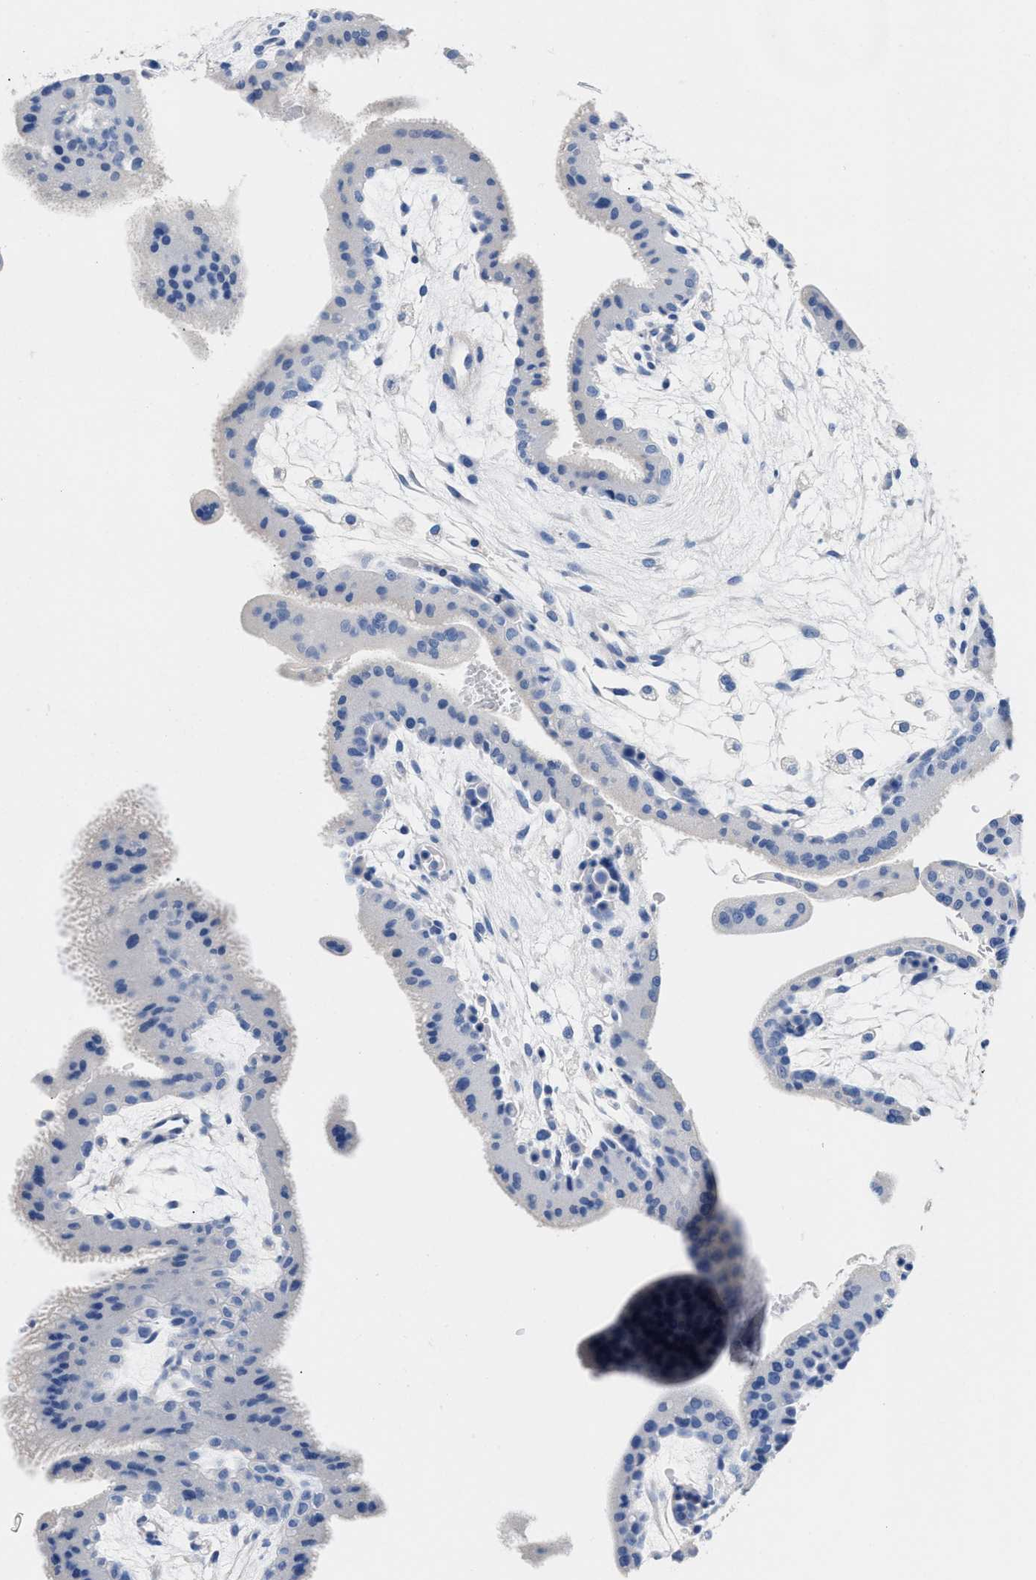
{"staining": {"intensity": "negative", "quantity": "none", "location": "none"}, "tissue": "placenta", "cell_type": "Decidual cells", "image_type": "normal", "snomed": [{"axis": "morphology", "description": "Normal tissue, NOS"}, {"axis": "topography", "description": "Placenta"}], "caption": "A high-resolution photomicrograph shows IHC staining of unremarkable placenta, which exhibits no significant expression in decidual cells. (DAB (3,3'-diaminobenzidine) immunohistochemistry with hematoxylin counter stain).", "gene": "SLFN13", "patient": {"sex": "female", "age": 35}}